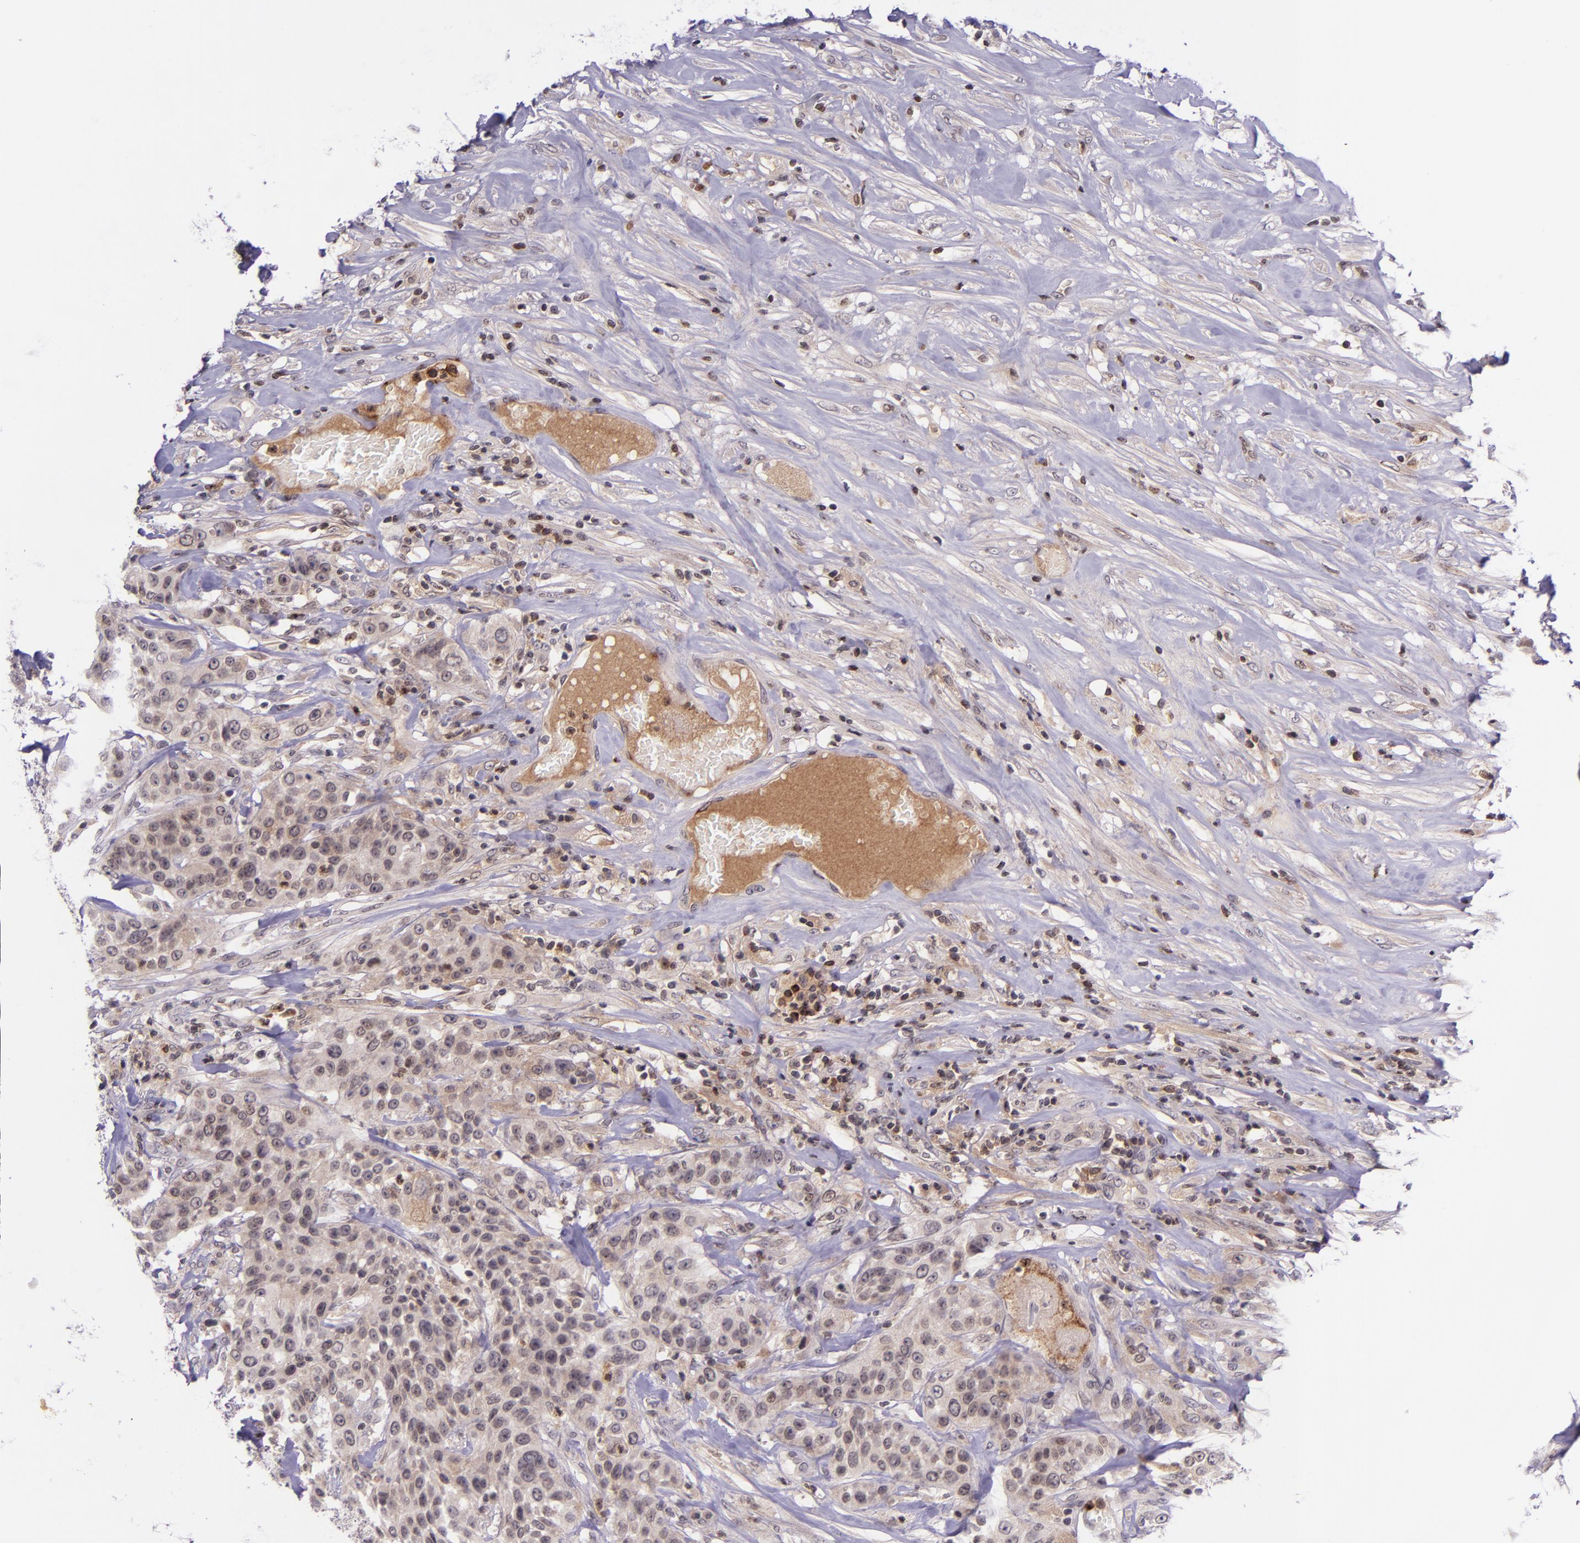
{"staining": {"intensity": "weak", "quantity": "25%-75%", "location": "none"}, "tissue": "urothelial cancer", "cell_type": "Tumor cells", "image_type": "cancer", "snomed": [{"axis": "morphology", "description": "Urothelial carcinoma, High grade"}, {"axis": "topography", "description": "Urinary bladder"}], "caption": "IHC micrograph of human high-grade urothelial carcinoma stained for a protein (brown), which exhibits low levels of weak None staining in about 25%-75% of tumor cells.", "gene": "SELL", "patient": {"sex": "male", "age": 74}}